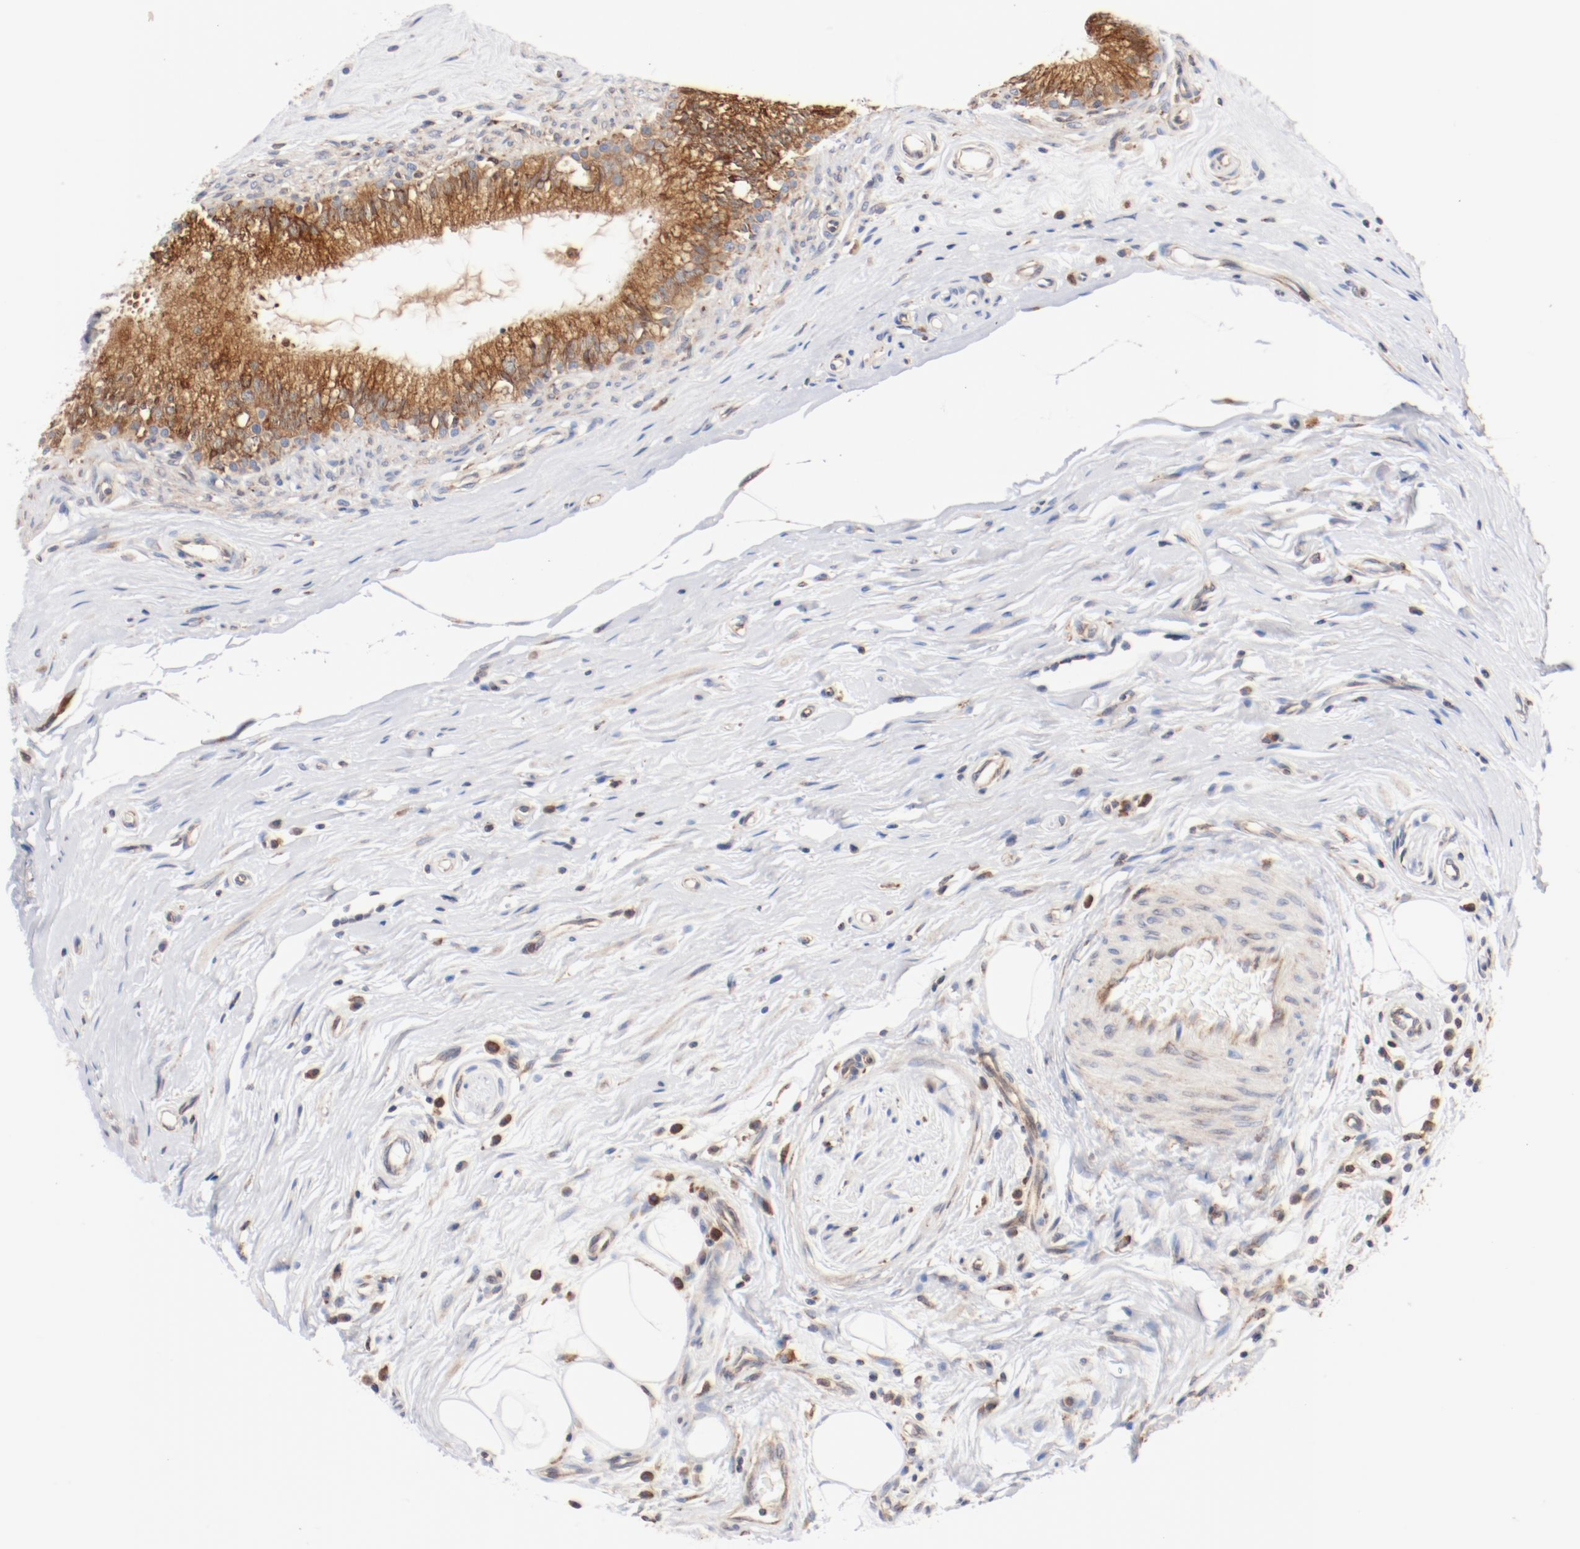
{"staining": {"intensity": "moderate", "quantity": ">75%", "location": "cytoplasmic/membranous"}, "tissue": "epididymis", "cell_type": "Glandular cells", "image_type": "normal", "snomed": [{"axis": "morphology", "description": "Normal tissue, NOS"}, {"axis": "morphology", "description": "Inflammation, NOS"}, {"axis": "topography", "description": "Epididymis"}], "caption": "This micrograph exhibits immunohistochemistry (IHC) staining of normal epididymis, with medium moderate cytoplasmic/membranous staining in approximately >75% of glandular cells.", "gene": "PDPK1", "patient": {"sex": "male", "age": 84}}